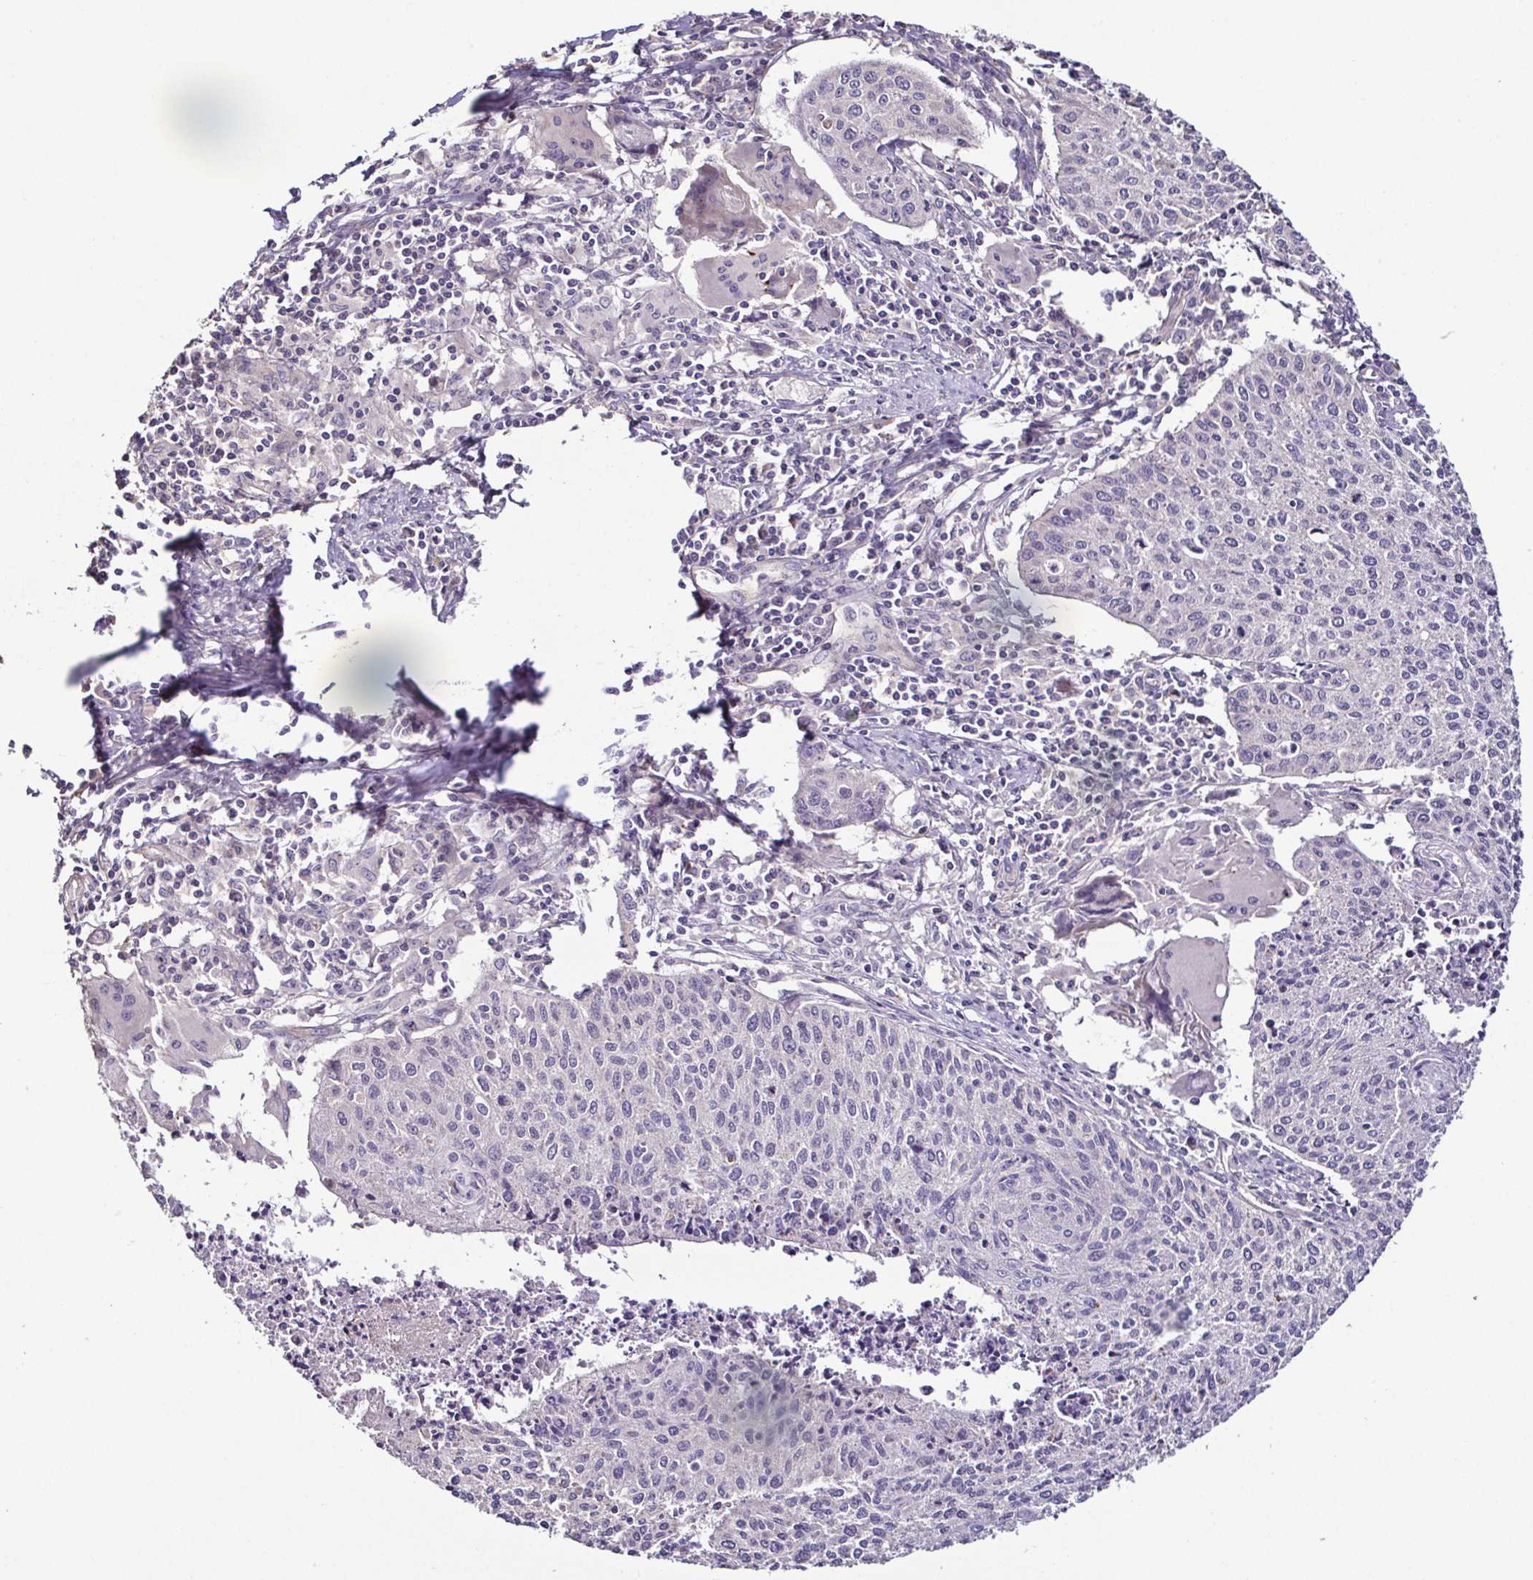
{"staining": {"intensity": "negative", "quantity": "none", "location": "none"}, "tissue": "cervical cancer", "cell_type": "Tumor cells", "image_type": "cancer", "snomed": [{"axis": "morphology", "description": "Squamous cell carcinoma, NOS"}, {"axis": "topography", "description": "Cervix"}], "caption": "Immunohistochemical staining of human squamous cell carcinoma (cervical) shows no significant staining in tumor cells.", "gene": "LMOD2", "patient": {"sex": "female", "age": 38}}